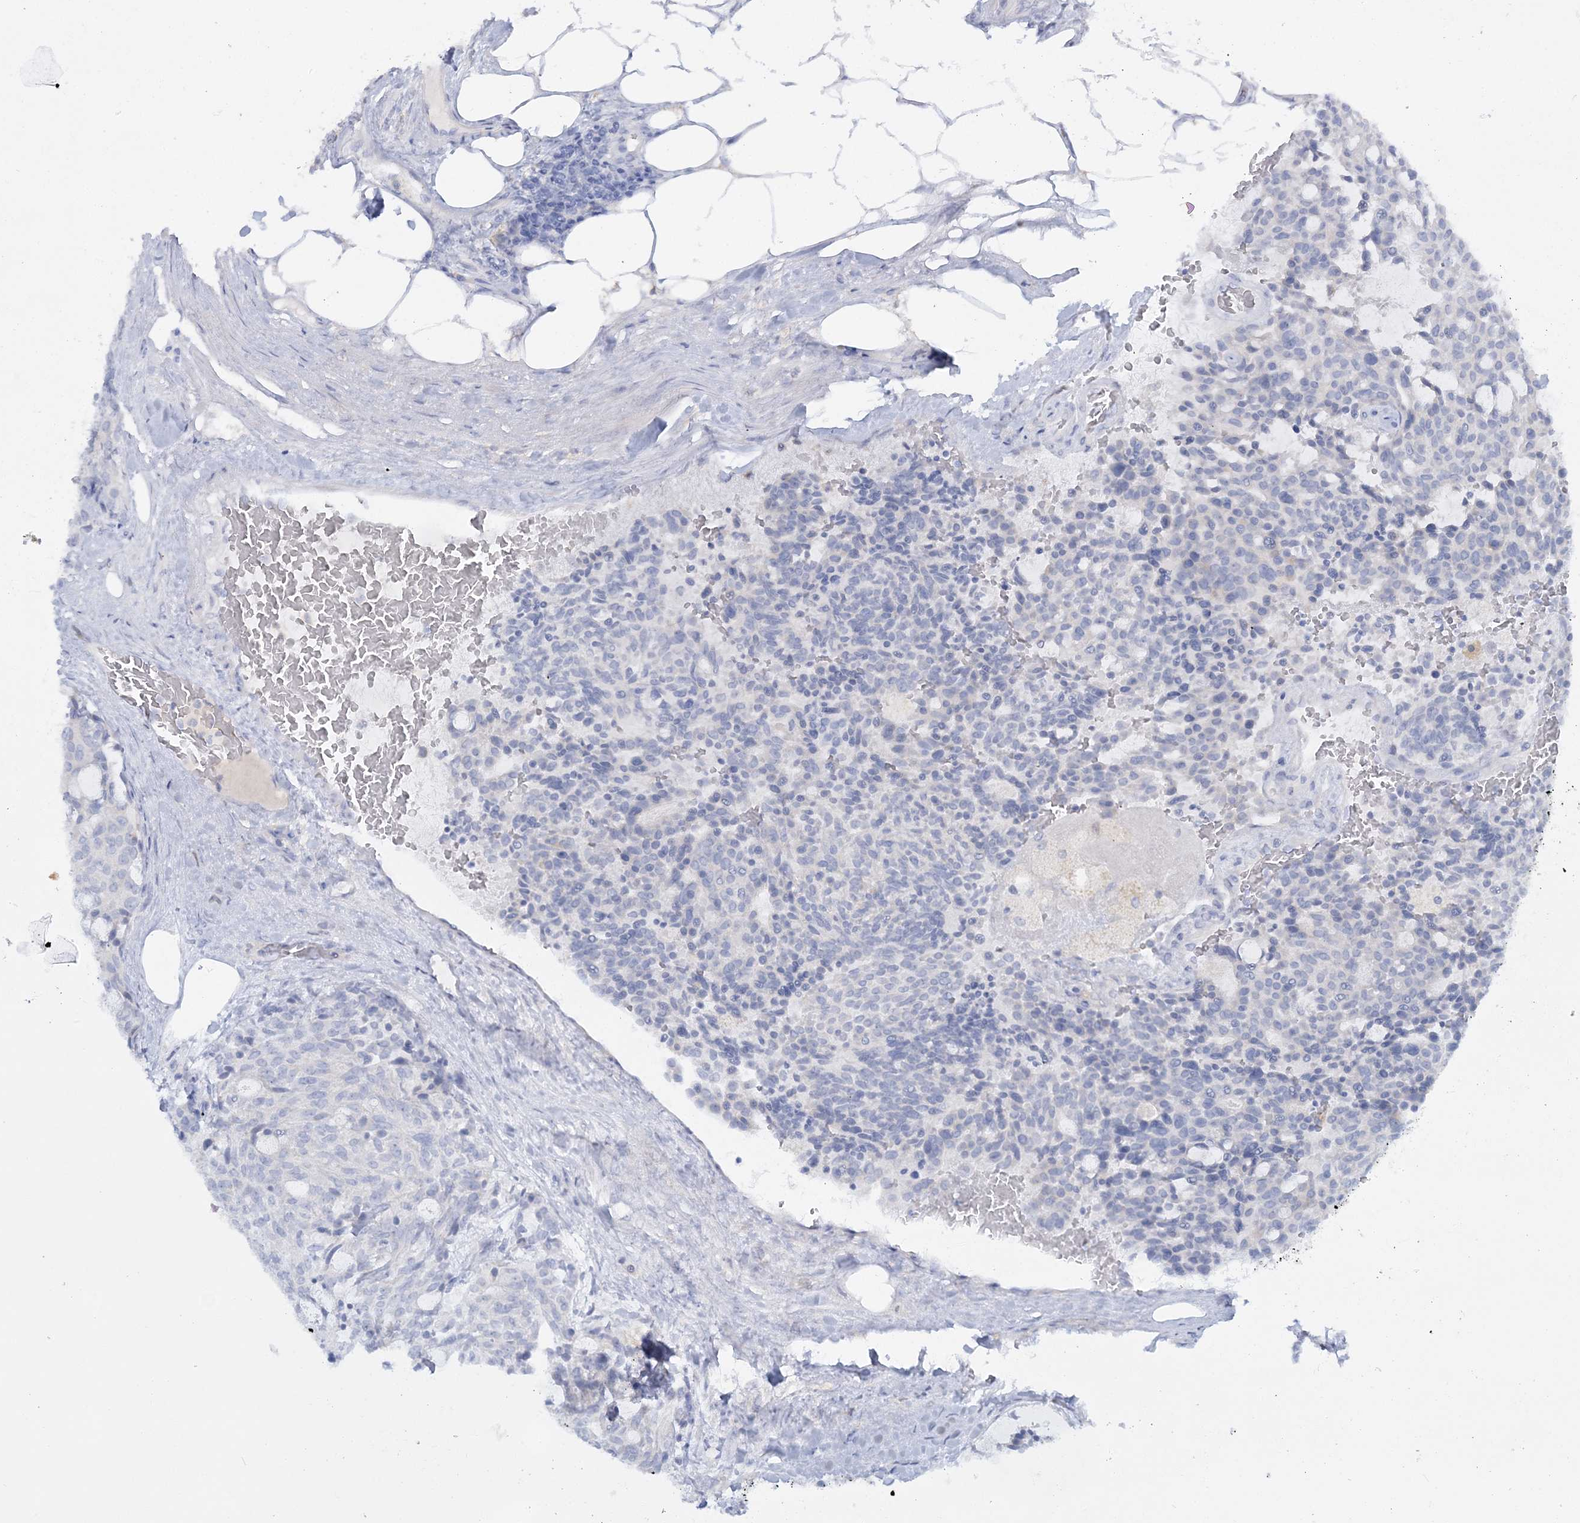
{"staining": {"intensity": "negative", "quantity": "none", "location": "none"}, "tissue": "carcinoid", "cell_type": "Tumor cells", "image_type": "cancer", "snomed": [{"axis": "morphology", "description": "Carcinoid, malignant, NOS"}, {"axis": "topography", "description": "Pancreas"}], "caption": "Micrograph shows no significant protein staining in tumor cells of carcinoid (malignant). (Stains: DAB immunohistochemistry with hematoxylin counter stain, Microscopy: brightfield microscopy at high magnification).", "gene": "WDSUB1", "patient": {"sex": "female", "age": 54}}